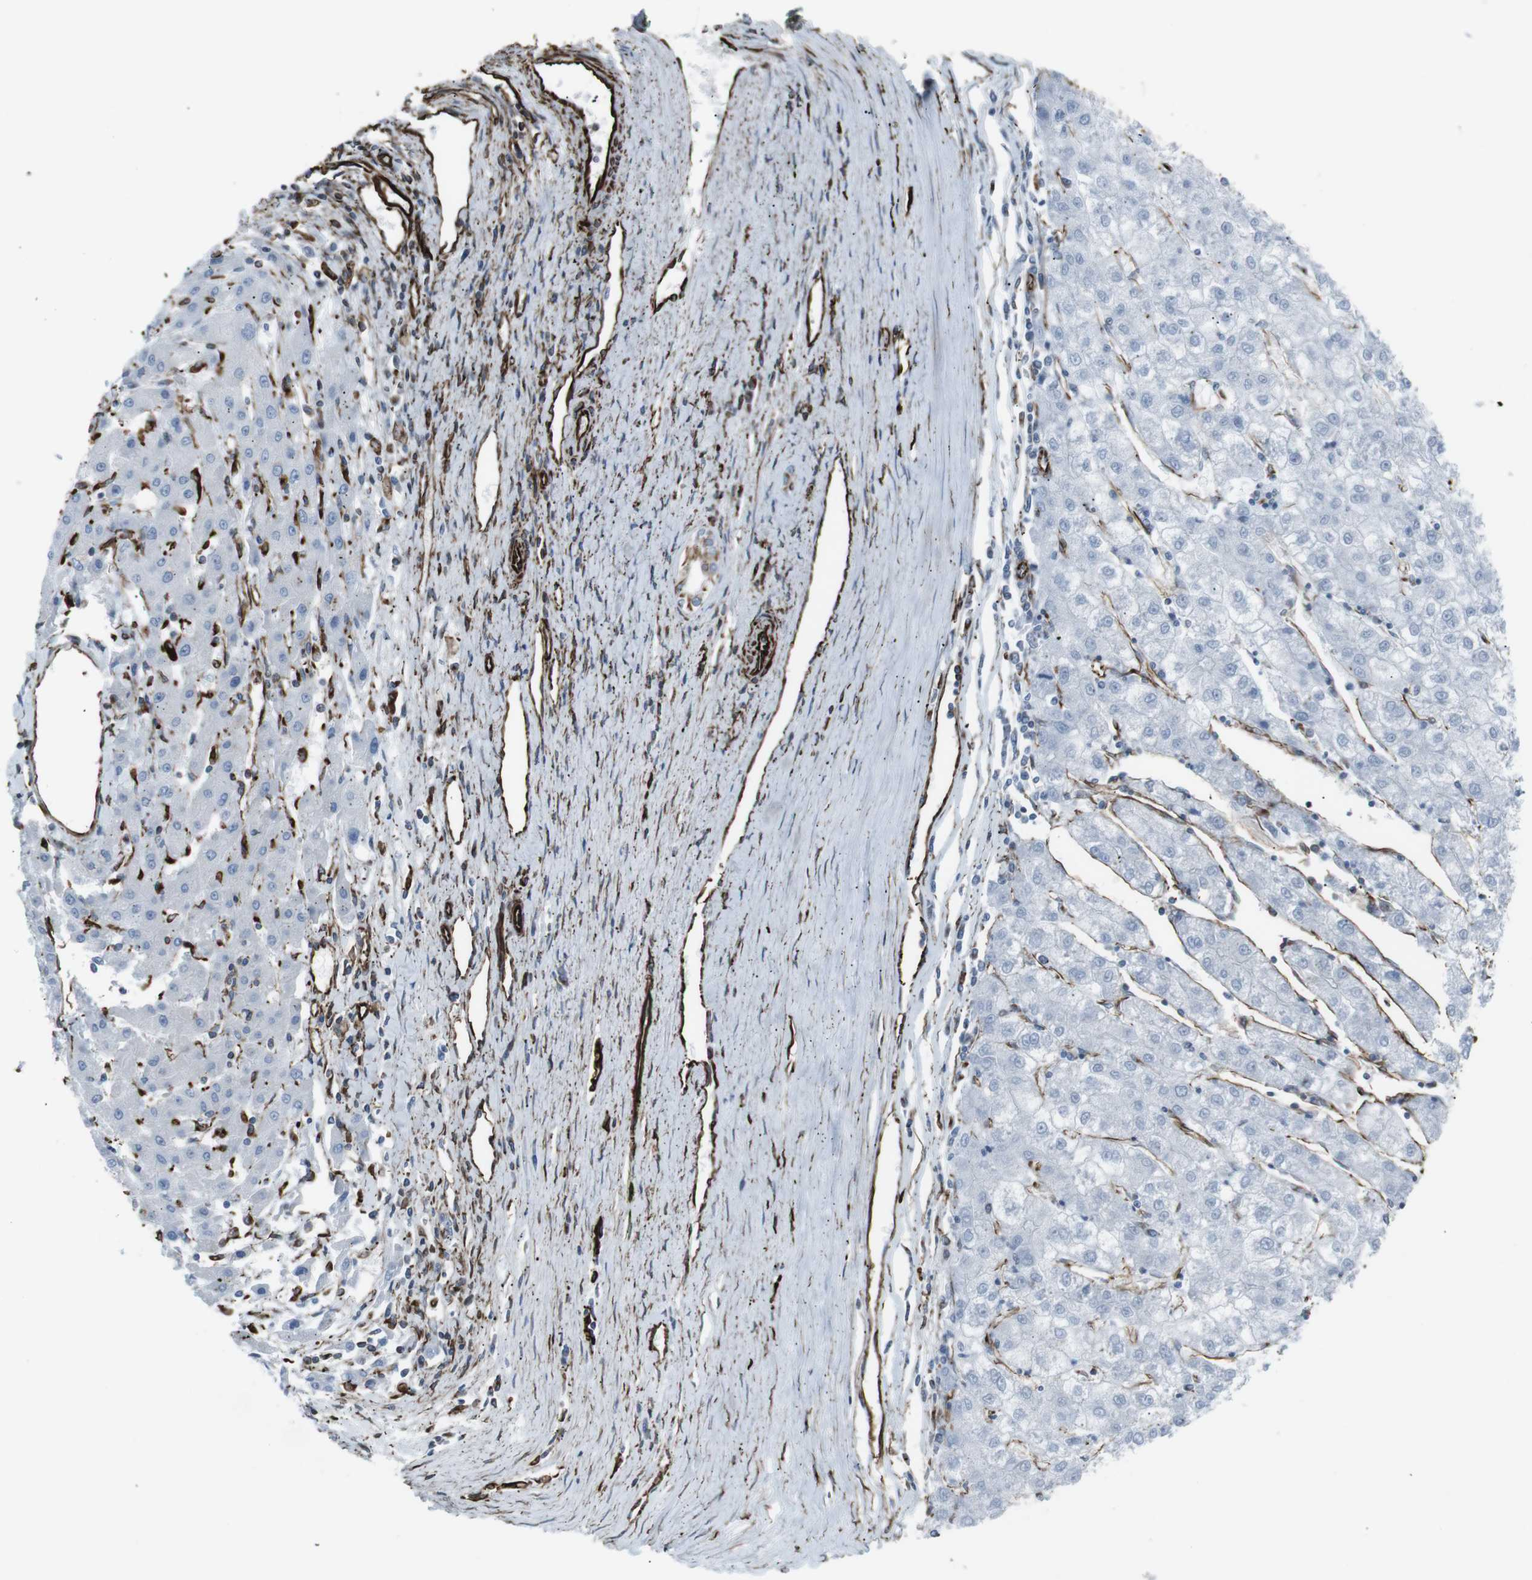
{"staining": {"intensity": "negative", "quantity": "none", "location": "none"}, "tissue": "liver cancer", "cell_type": "Tumor cells", "image_type": "cancer", "snomed": [{"axis": "morphology", "description": "Carcinoma, Hepatocellular, NOS"}, {"axis": "topography", "description": "Liver"}], "caption": "A photomicrograph of hepatocellular carcinoma (liver) stained for a protein exhibits no brown staining in tumor cells.", "gene": "ZDHHC6", "patient": {"sex": "male", "age": 72}}